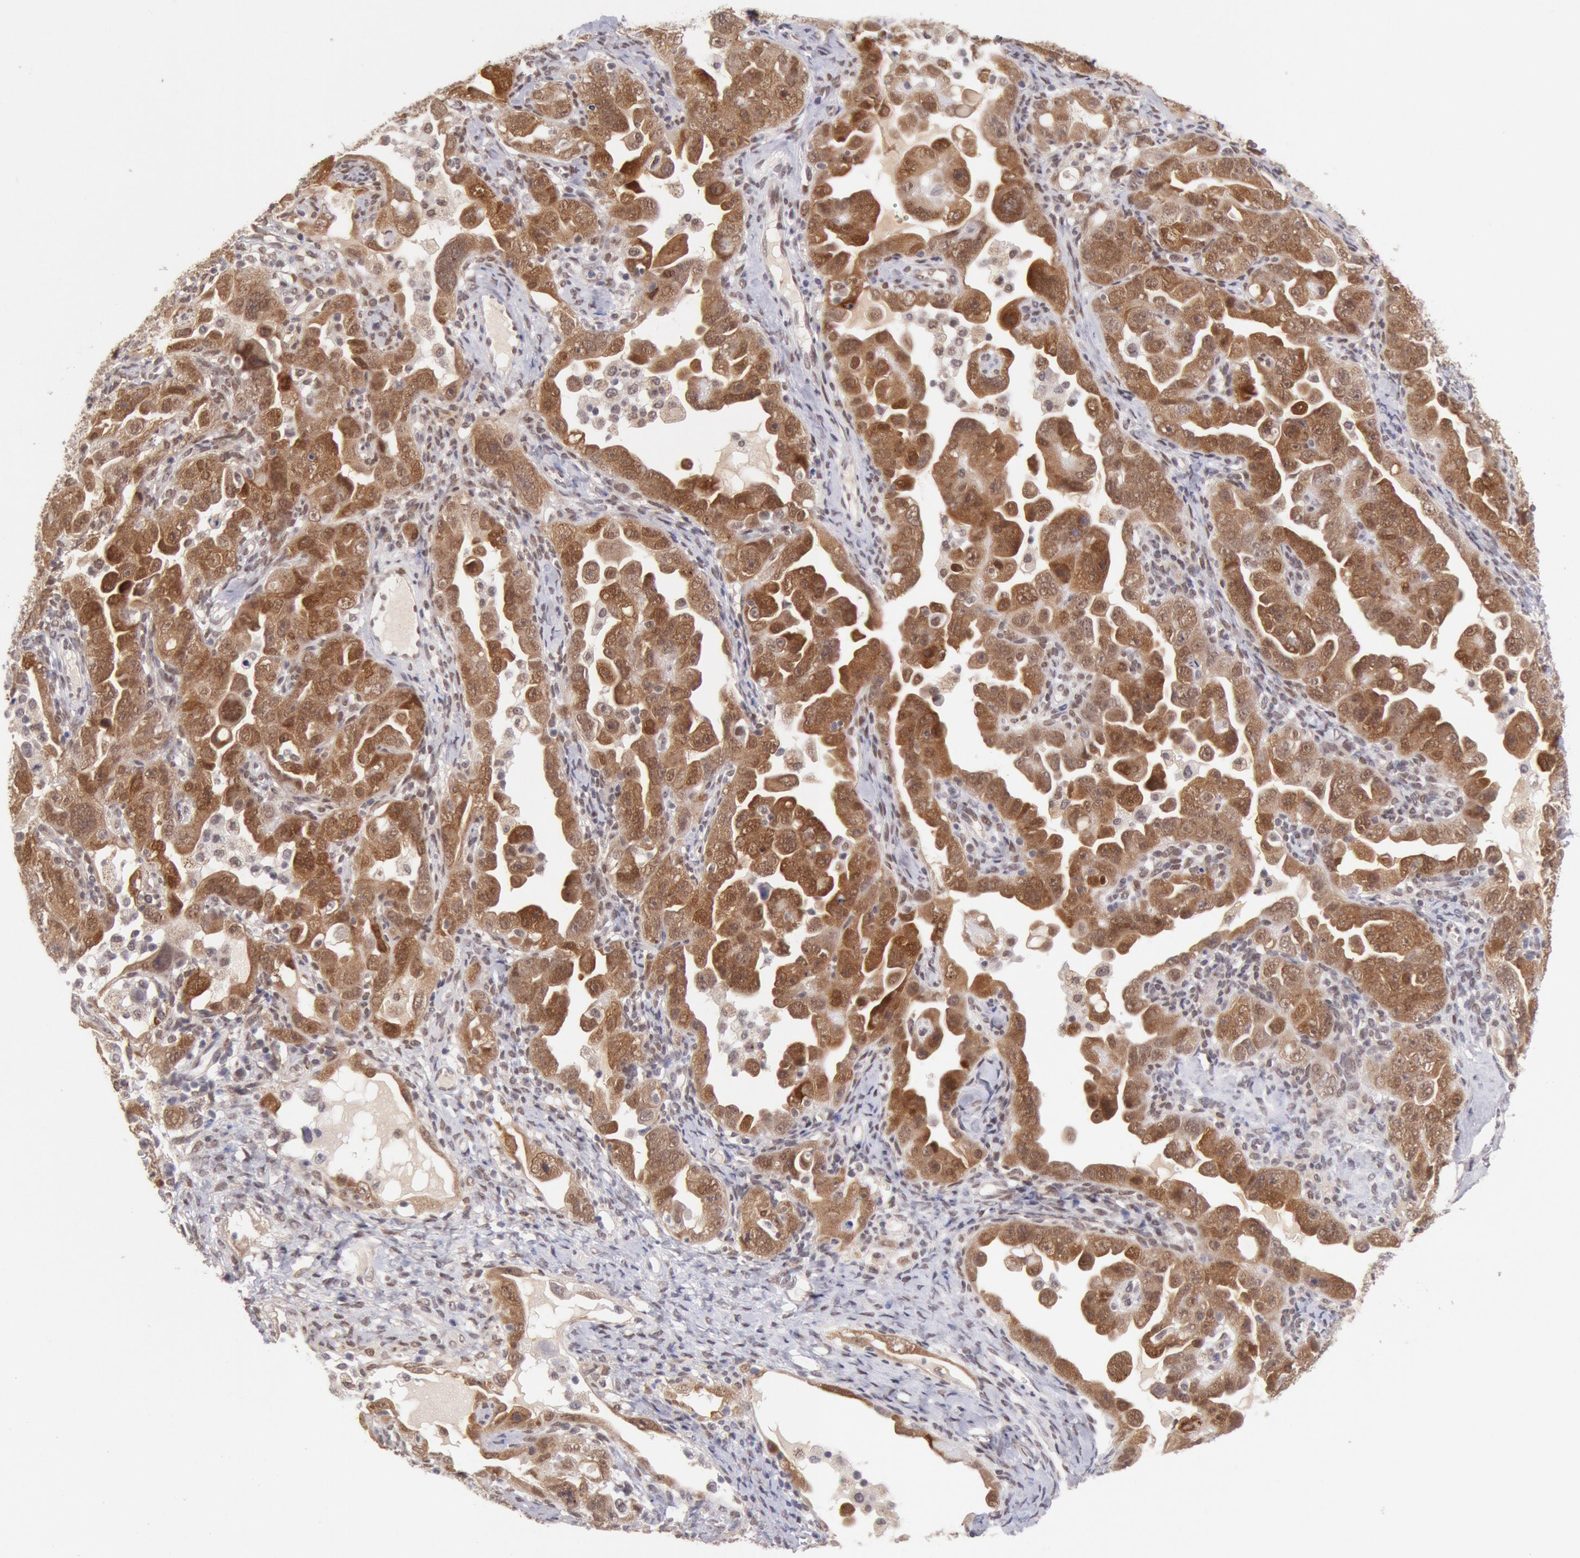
{"staining": {"intensity": "strong", "quantity": ">75%", "location": "cytoplasmic/membranous,nuclear"}, "tissue": "ovarian cancer", "cell_type": "Tumor cells", "image_type": "cancer", "snomed": [{"axis": "morphology", "description": "Cystadenocarcinoma, serous, NOS"}, {"axis": "topography", "description": "Ovary"}], "caption": "IHC of serous cystadenocarcinoma (ovarian) shows high levels of strong cytoplasmic/membranous and nuclear expression in approximately >75% of tumor cells.", "gene": "CDKN2B", "patient": {"sex": "female", "age": 66}}